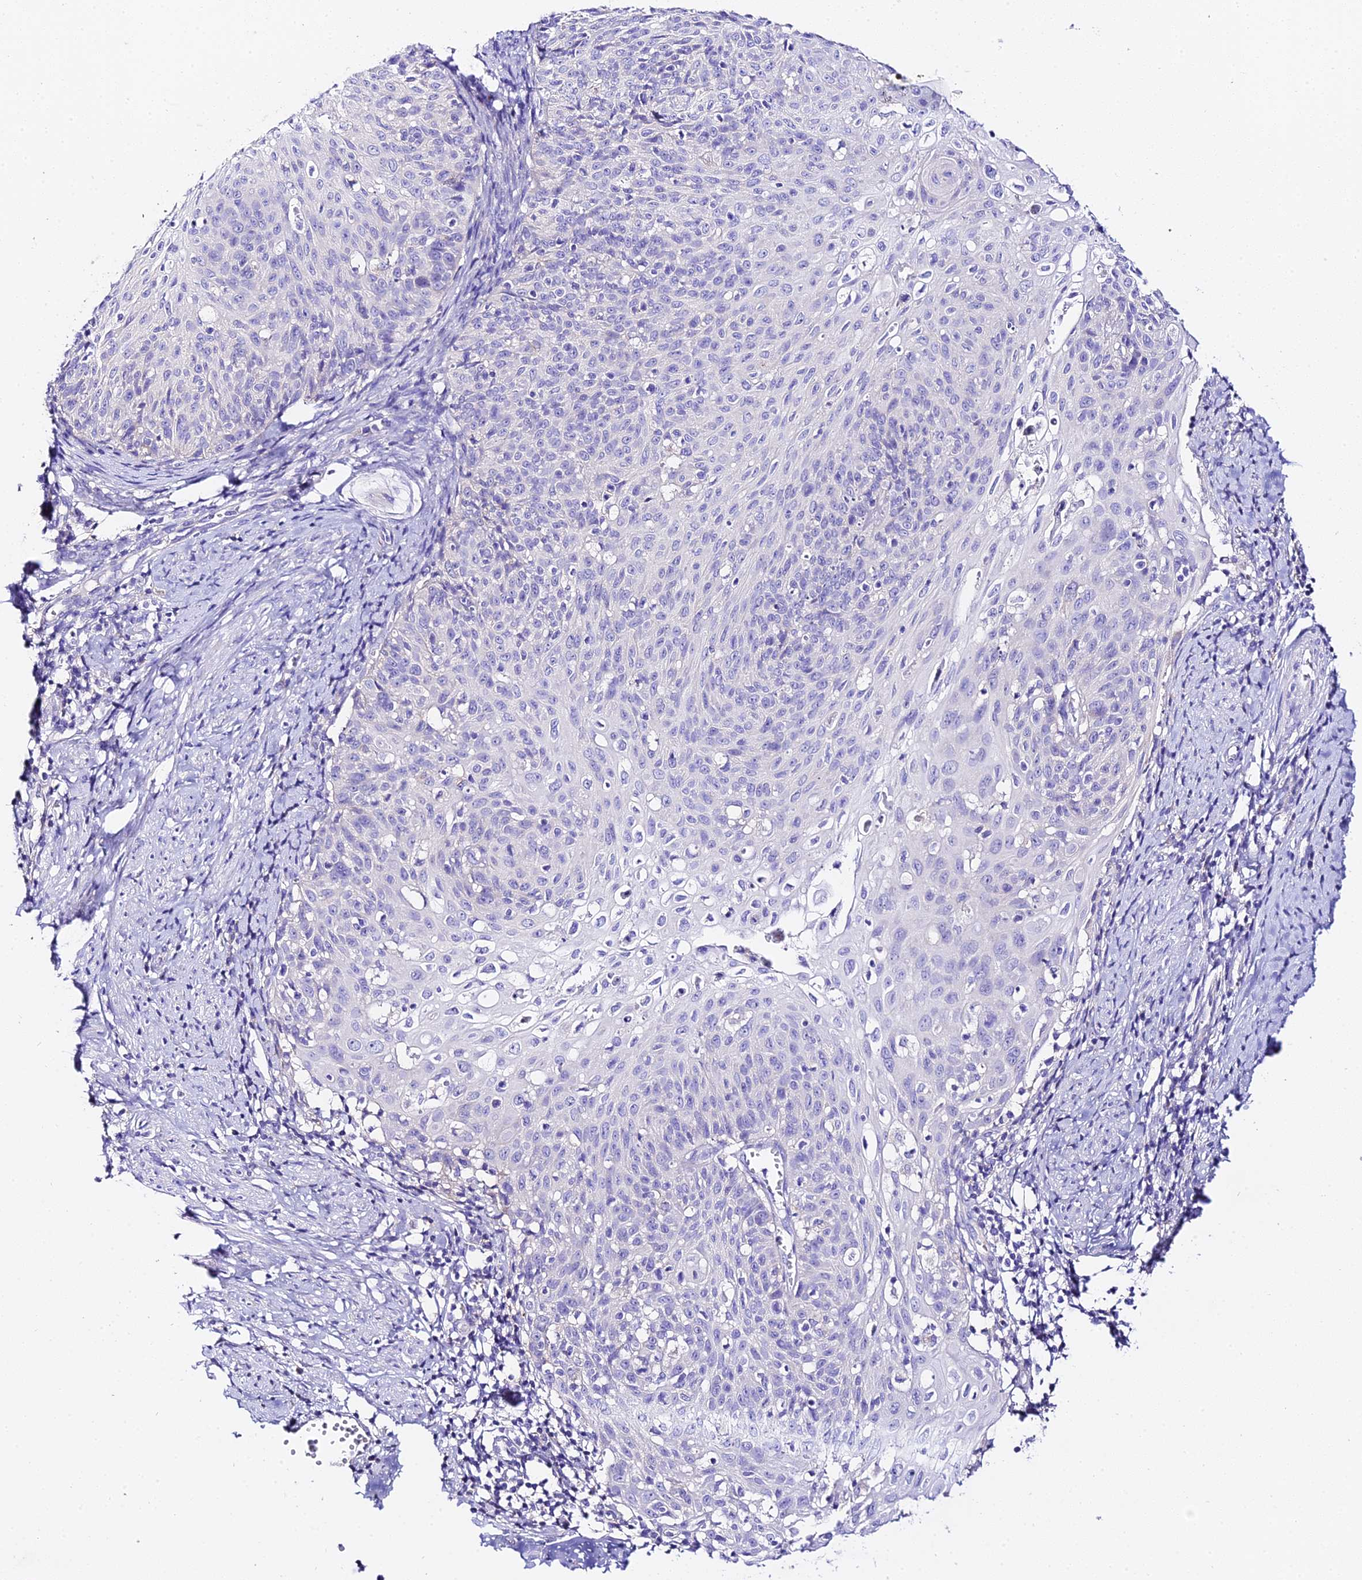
{"staining": {"intensity": "negative", "quantity": "none", "location": "none"}, "tissue": "cervical cancer", "cell_type": "Tumor cells", "image_type": "cancer", "snomed": [{"axis": "morphology", "description": "Squamous cell carcinoma, NOS"}, {"axis": "topography", "description": "Cervix"}], "caption": "A high-resolution image shows immunohistochemistry staining of cervical squamous cell carcinoma, which reveals no significant expression in tumor cells.", "gene": "TMEM117", "patient": {"sex": "female", "age": 70}}